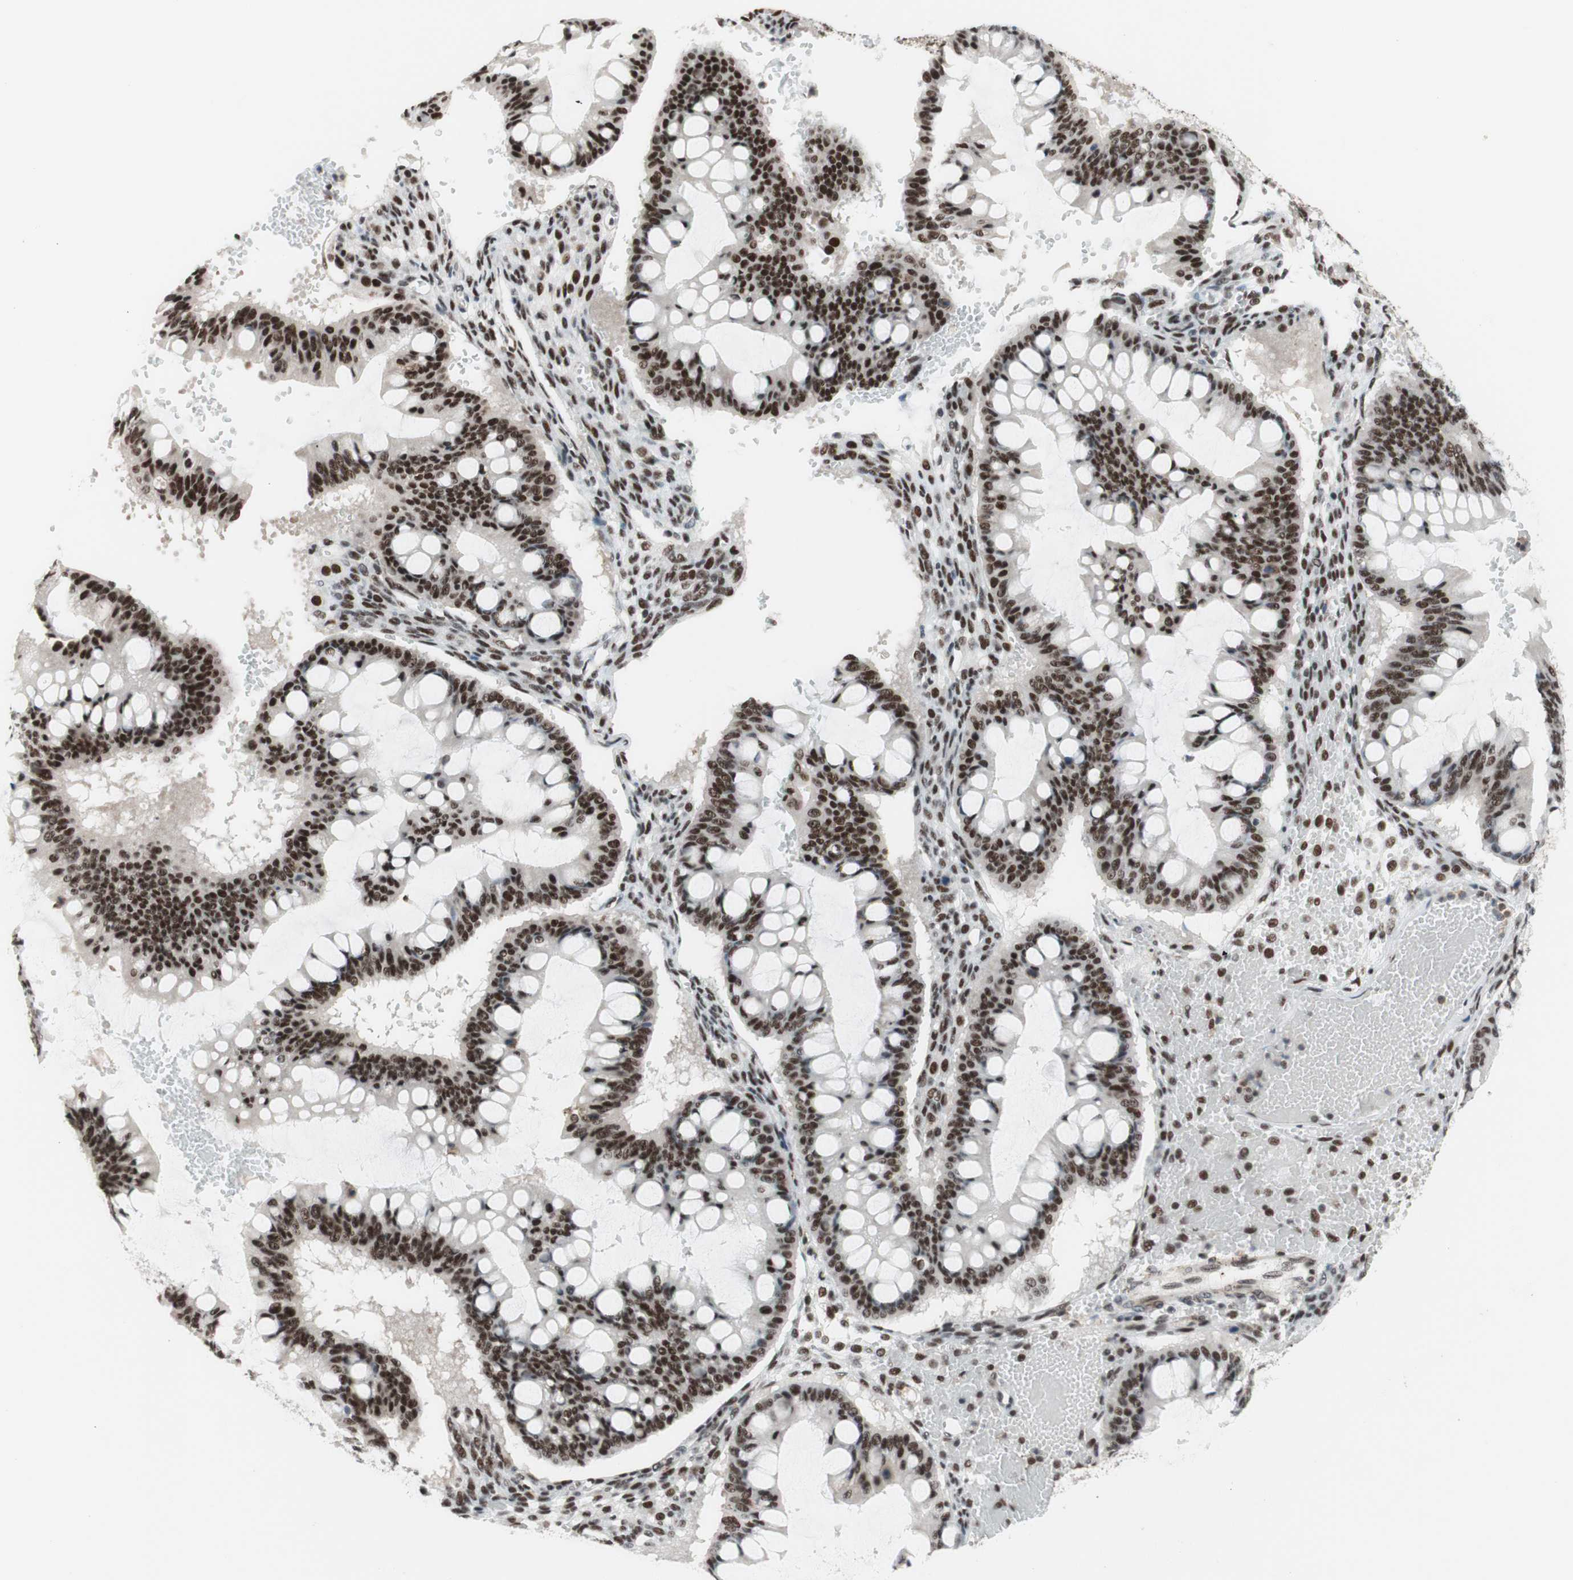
{"staining": {"intensity": "strong", "quantity": ">75%", "location": "nuclear"}, "tissue": "ovarian cancer", "cell_type": "Tumor cells", "image_type": "cancer", "snomed": [{"axis": "morphology", "description": "Cystadenocarcinoma, mucinous, NOS"}, {"axis": "topography", "description": "Ovary"}], "caption": "High-magnification brightfield microscopy of ovarian mucinous cystadenocarcinoma stained with DAB (brown) and counterstained with hematoxylin (blue). tumor cells exhibit strong nuclear staining is appreciated in approximately>75% of cells.", "gene": "PRPF19", "patient": {"sex": "female", "age": 73}}